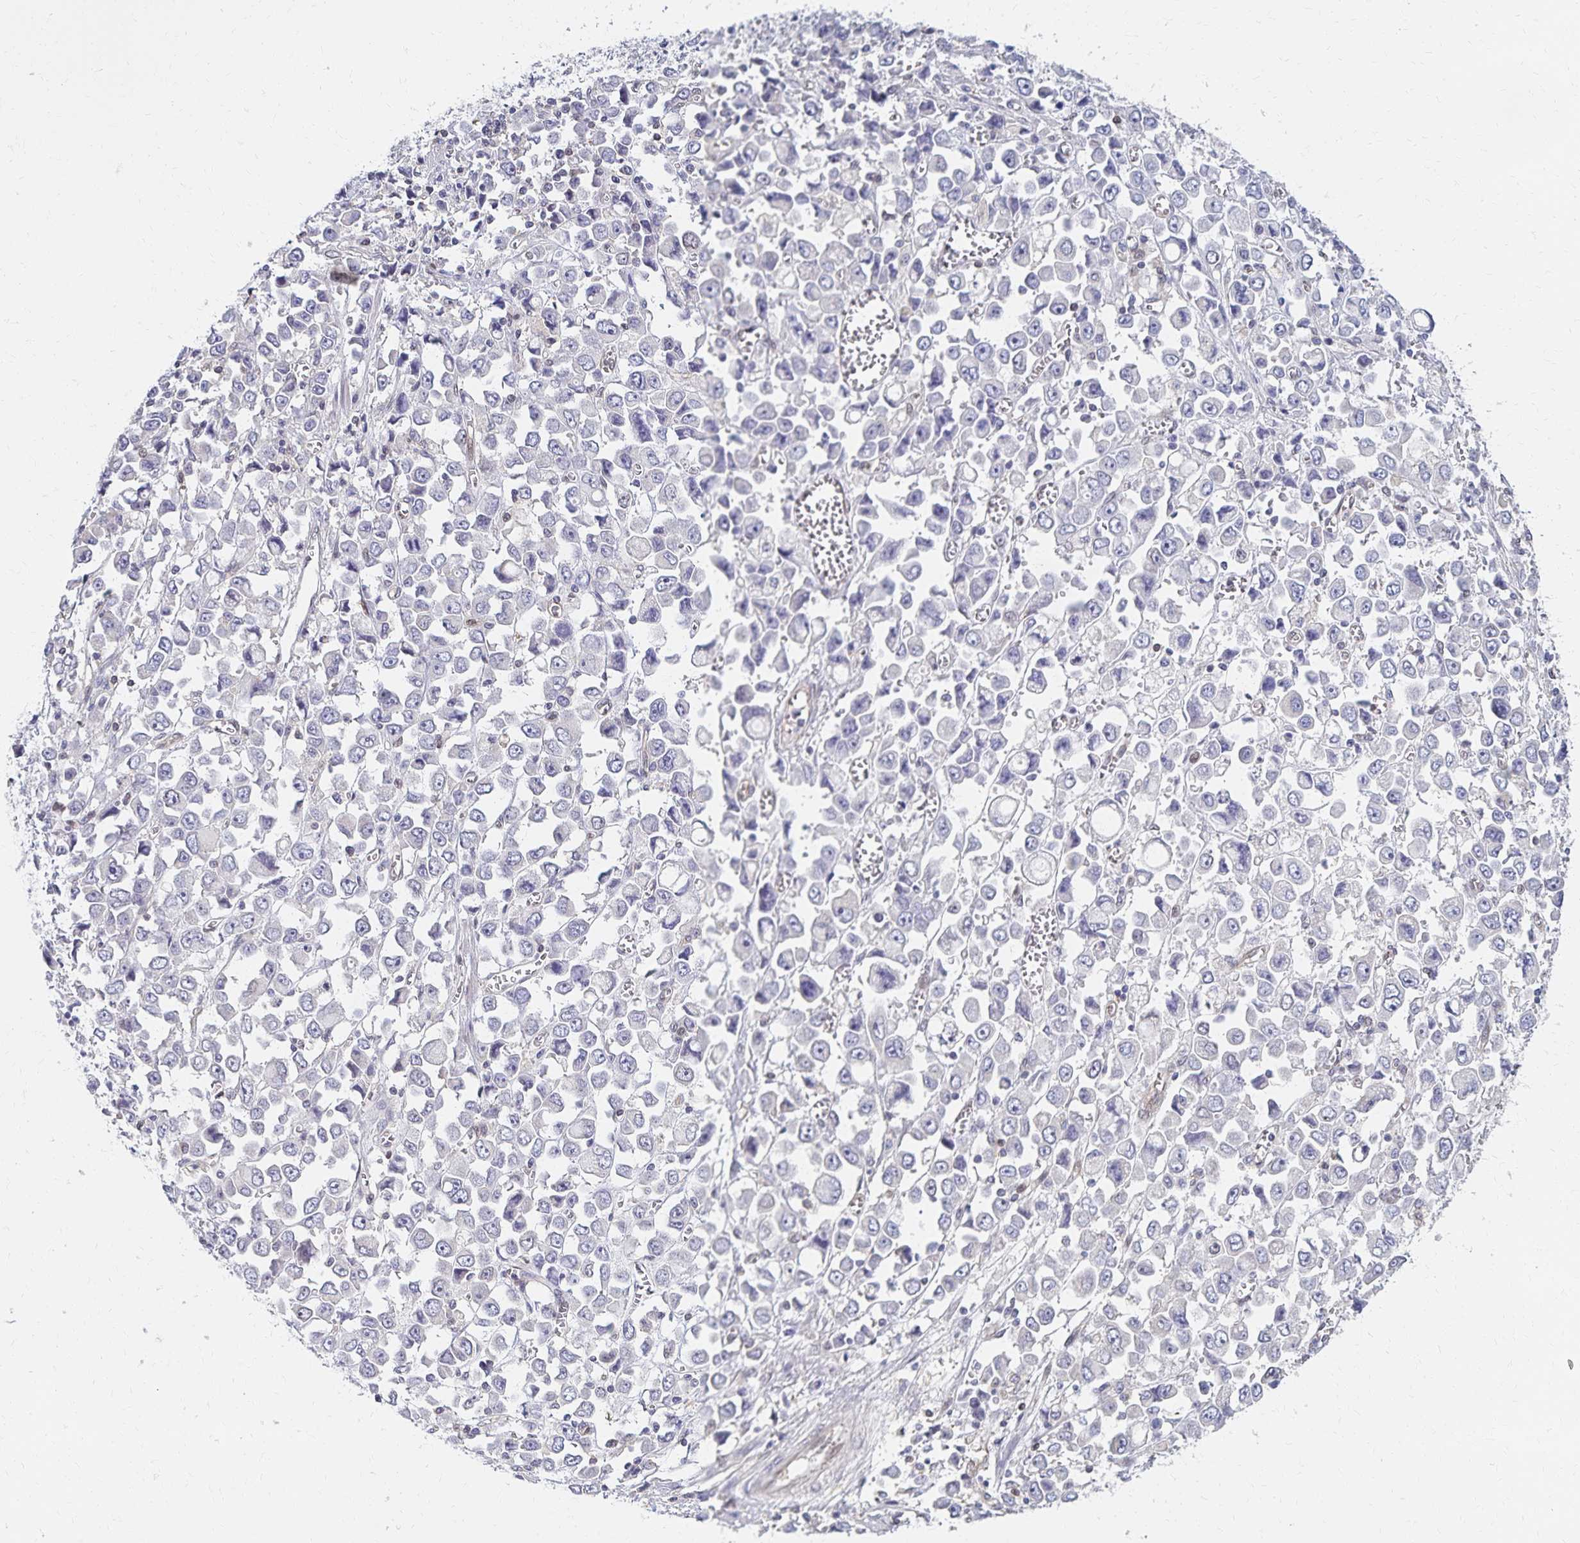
{"staining": {"intensity": "negative", "quantity": "none", "location": "none"}, "tissue": "stomach cancer", "cell_type": "Tumor cells", "image_type": "cancer", "snomed": [{"axis": "morphology", "description": "Adenocarcinoma, NOS"}, {"axis": "topography", "description": "Stomach, upper"}], "caption": "Immunohistochemical staining of human stomach cancer reveals no significant staining in tumor cells.", "gene": "RAB9B", "patient": {"sex": "male", "age": 70}}